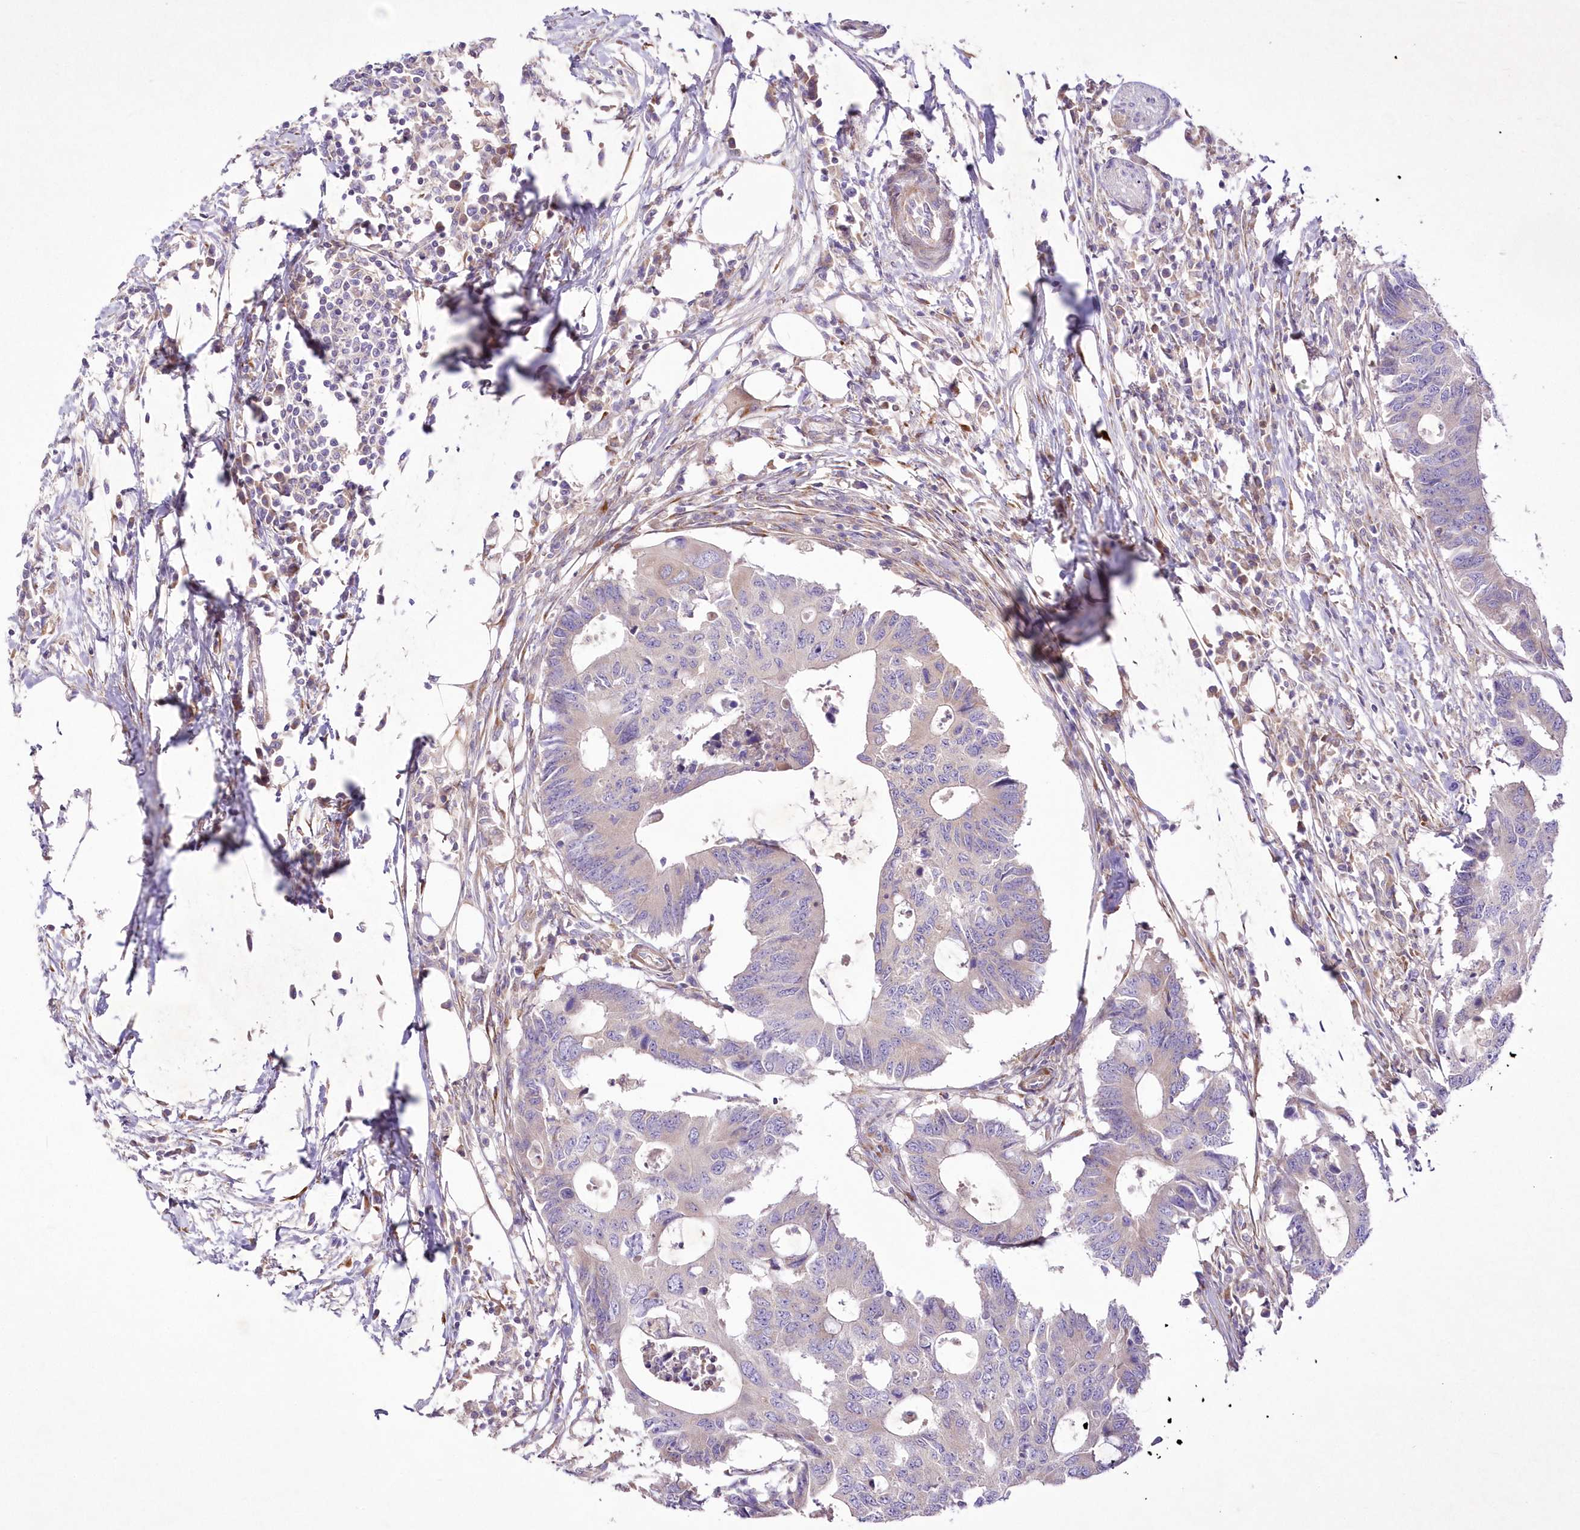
{"staining": {"intensity": "negative", "quantity": "none", "location": "none"}, "tissue": "colorectal cancer", "cell_type": "Tumor cells", "image_type": "cancer", "snomed": [{"axis": "morphology", "description": "Adenocarcinoma, NOS"}, {"axis": "topography", "description": "Colon"}], "caption": "Immunohistochemical staining of human colorectal cancer (adenocarcinoma) displays no significant expression in tumor cells.", "gene": "ARFGEF3", "patient": {"sex": "male", "age": 71}}